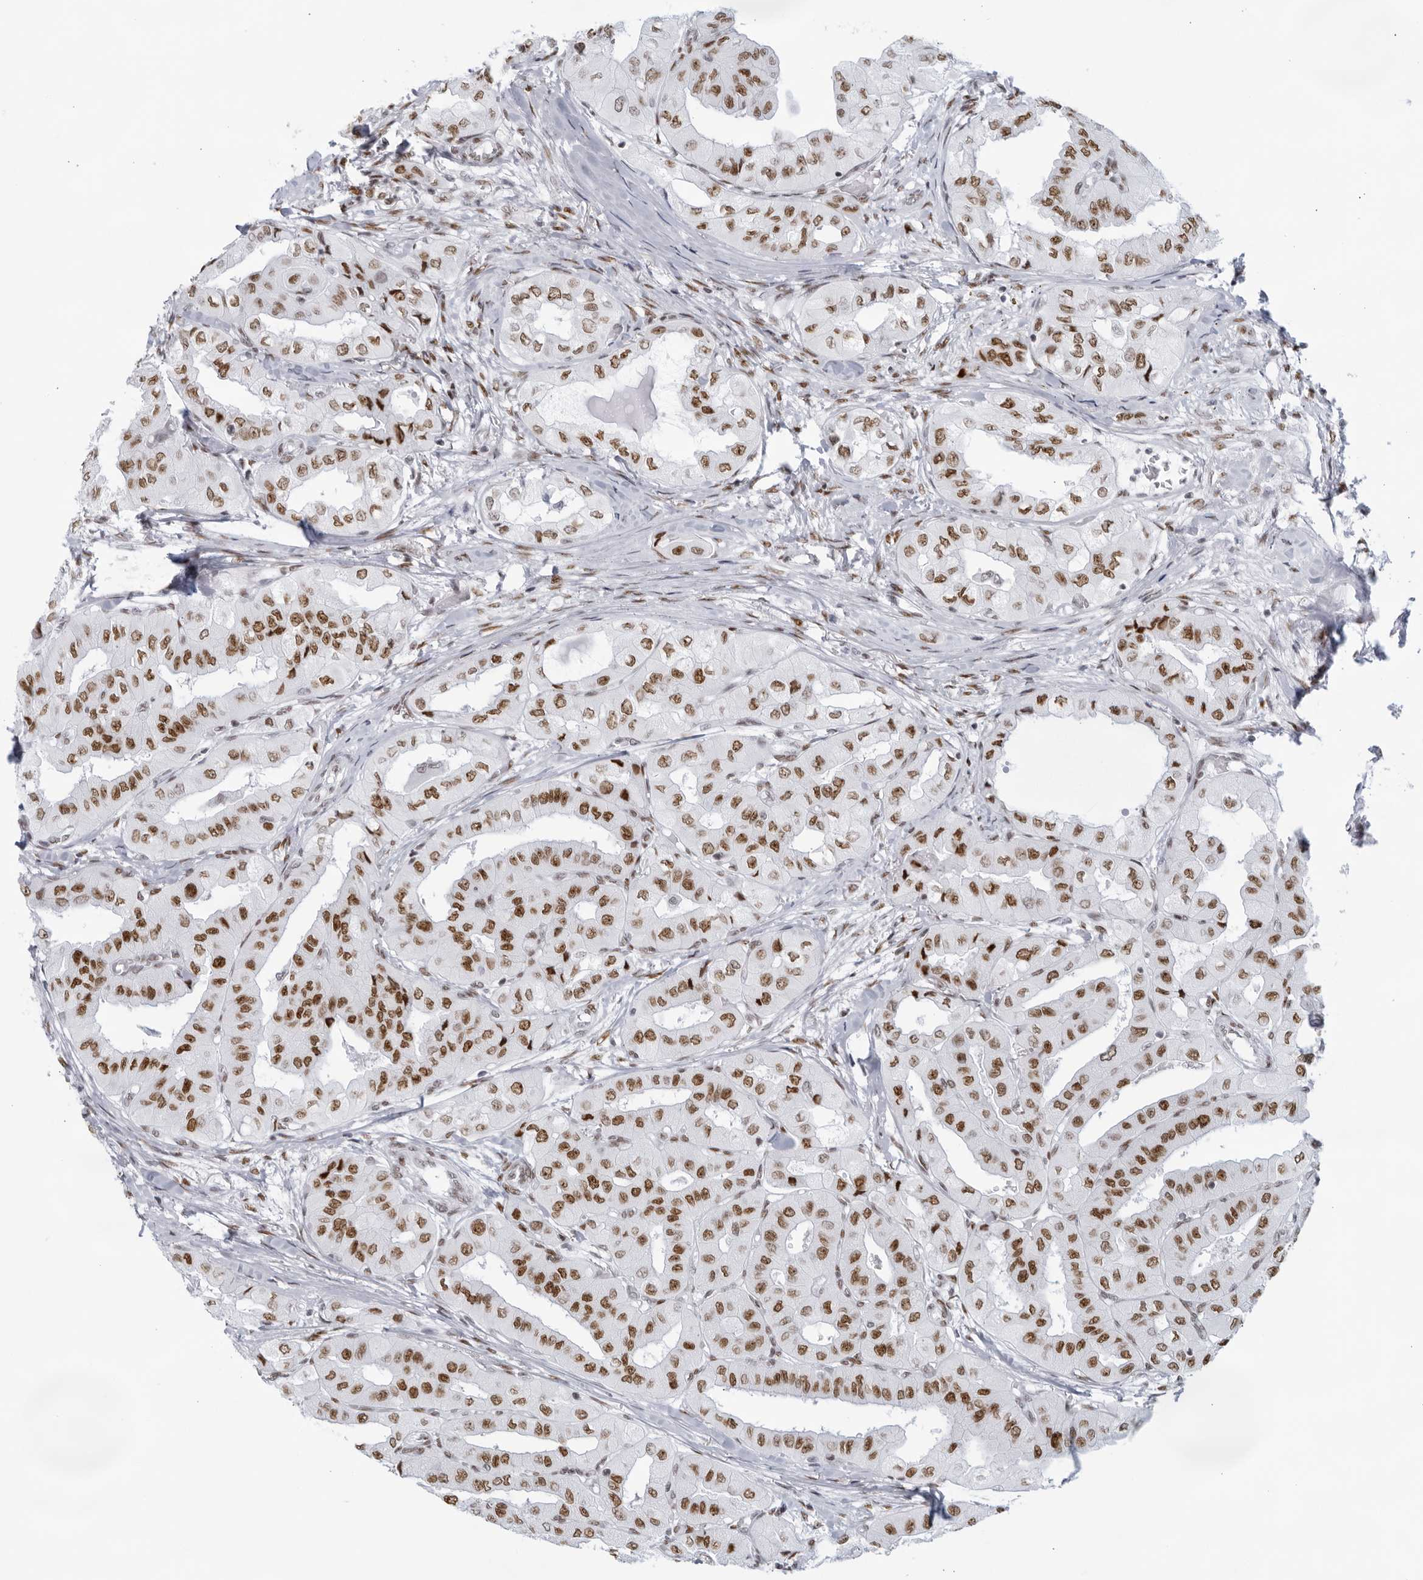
{"staining": {"intensity": "strong", "quantity": ">75%", "location": "nuclear"}, "tissue": "thyroid cancer", "cell_type": "Tumor cells", "image_type": "cancer", "snomed": [{"axis": "morphology", "description": "Papillary adenocarcinoma, NOS"}, {"axis": "topography", "description": "Thyroid gland"}], "caption": "Thyroid cancer (papillary adenocarcinoma) stained for a protein (brown) demonstrates strong nuclear positive staining in about >75% of tumor cells.", "gene": "HP1BP3", "patient": {"sex": "female", "age": 59}}